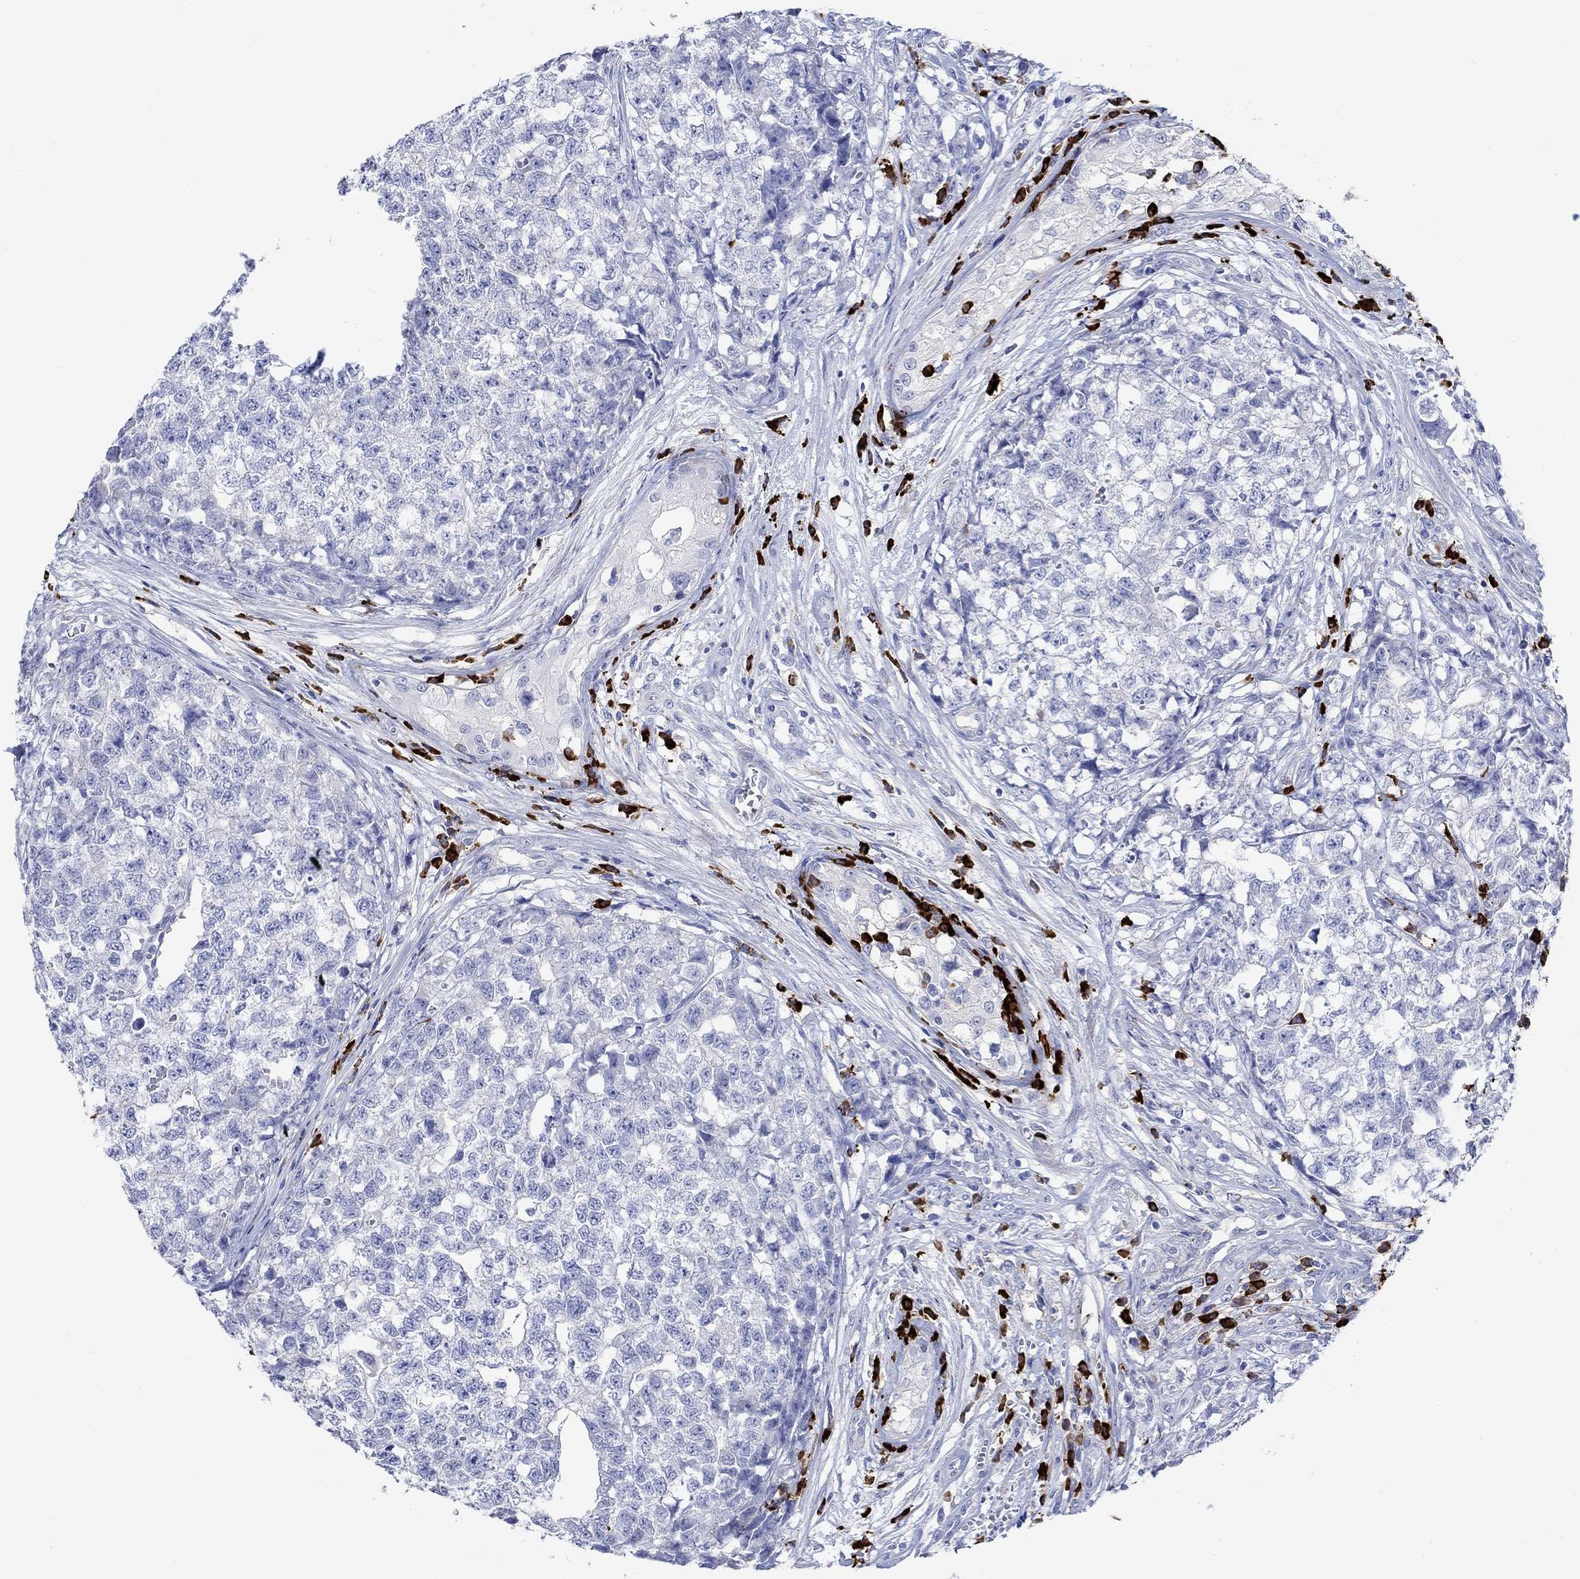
{"staining": {"intensity": "negative", "quantity": "none", "location": "none"}, "tissue": "testis cancer", "cell_type": "Tumor cells", "image_type": "cancer", "snomed": [{"axis": "morphology", "description": "Seminoma, NOS"}, {"axis": "morphology", "description": "Carcinoma, Embryonal, NOS"}, {"axis": "topography", "description": "Testis"}], "caption": "IHC photomicrograph of human embryonal carcinoma (testis) stained for a protein (brown), which shows no expression in tumor cells.", "gene": "P2RY6", "patient": {"sex": "male", "age": 22}}